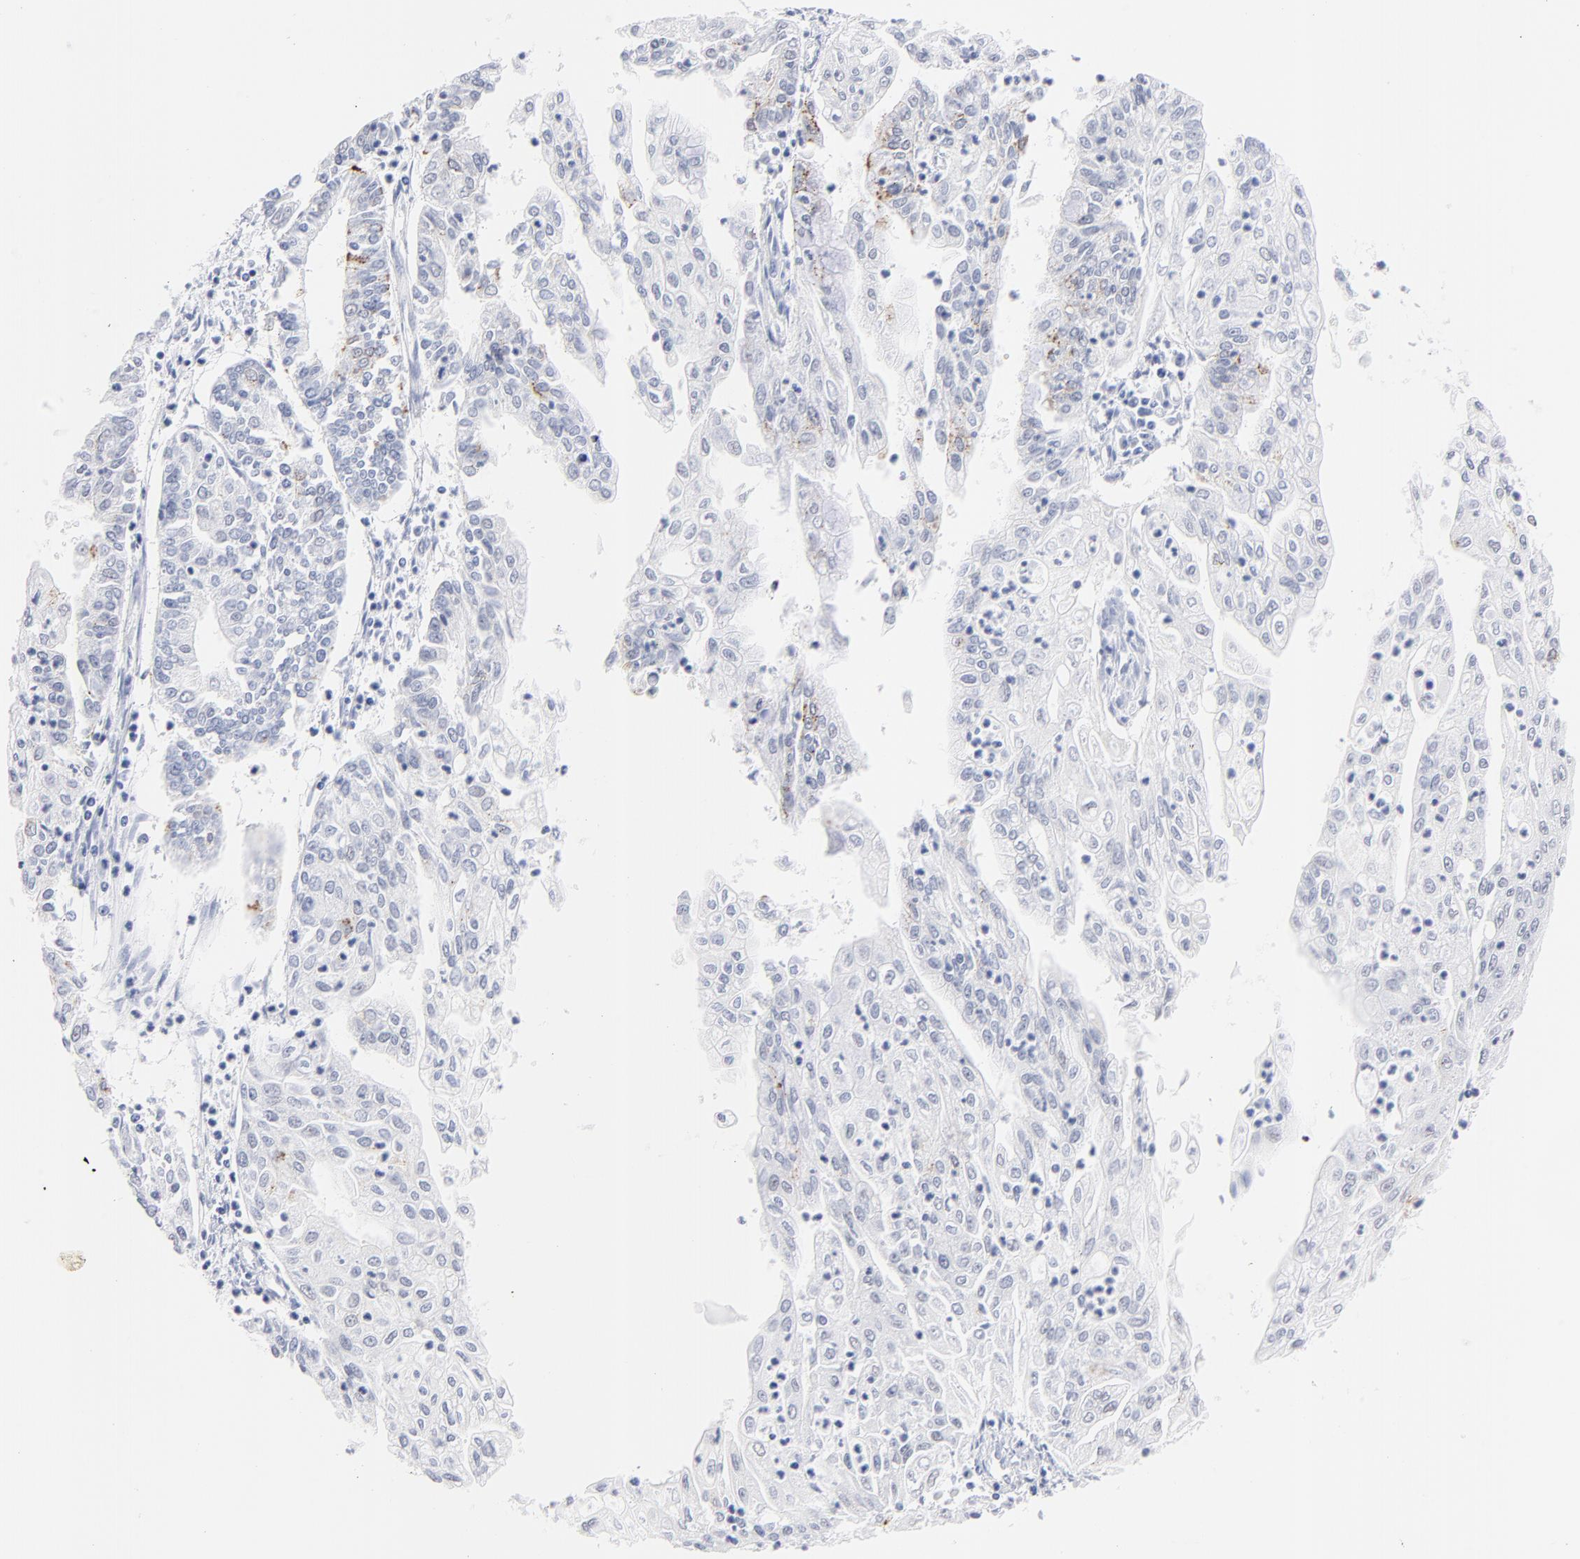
{"staining": {"intensity": "negative", "quantity": "none", "location": "none"}, "tissue": "endometrial cancer", "cell_type": "Tumor cells", "image_type": "cancer", "snomed": [{"axis": "morphology", "description": "Adenocarcinoma, NOS"}, {"axis": "topography", "description": "Endometrium"}], "caption": "The micrograph demonstrates no significant staining in tumor cells of endometrial cancer (adenocarcinoma).", "gene": "KHNYN", "patient": {"sex": "female", "age": 75}}